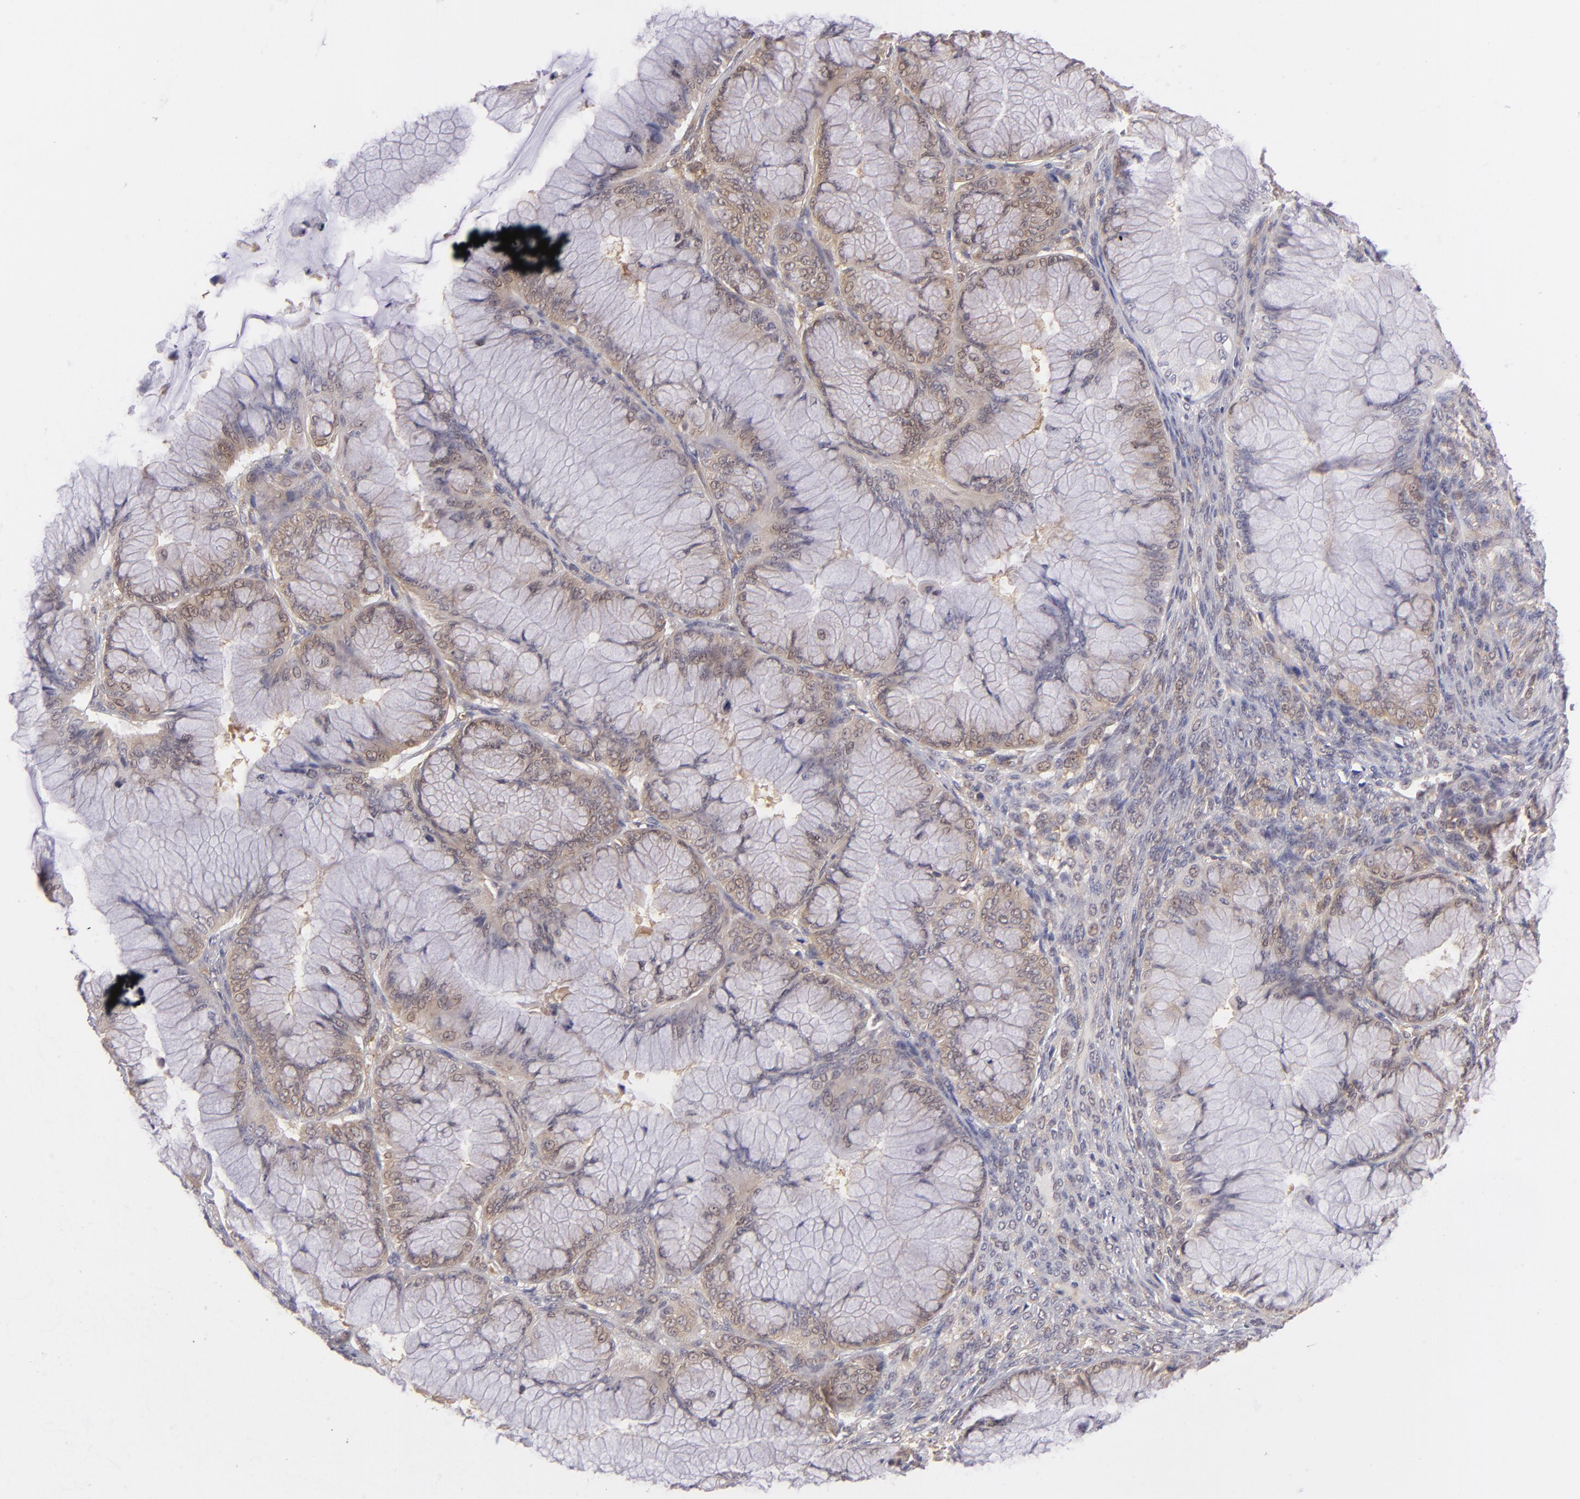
{"staining": {"intensity": "weak", "quantity": "25%-75%", "location": "cytoplasmic/membranous"}, "tissue": "ovarian cancer", "cell_type": "Tumor cells", "image_type": "cancer", "snomed": [{"axis": "morphology", "description": "Cystadenocarcinoma, mucinous, NOS"}, {"axis": "topography", "description": "Ovary"}], "caption": "Mucinous cystadenocarcinoma (ovarian) stained for a protein (brown) demonstrates weak cytoplasmic/membranous positive expression in about 25%-75% of tumor cells.", "gene": "PTPN13", "patient": {"sex": "female", "age": 63}}